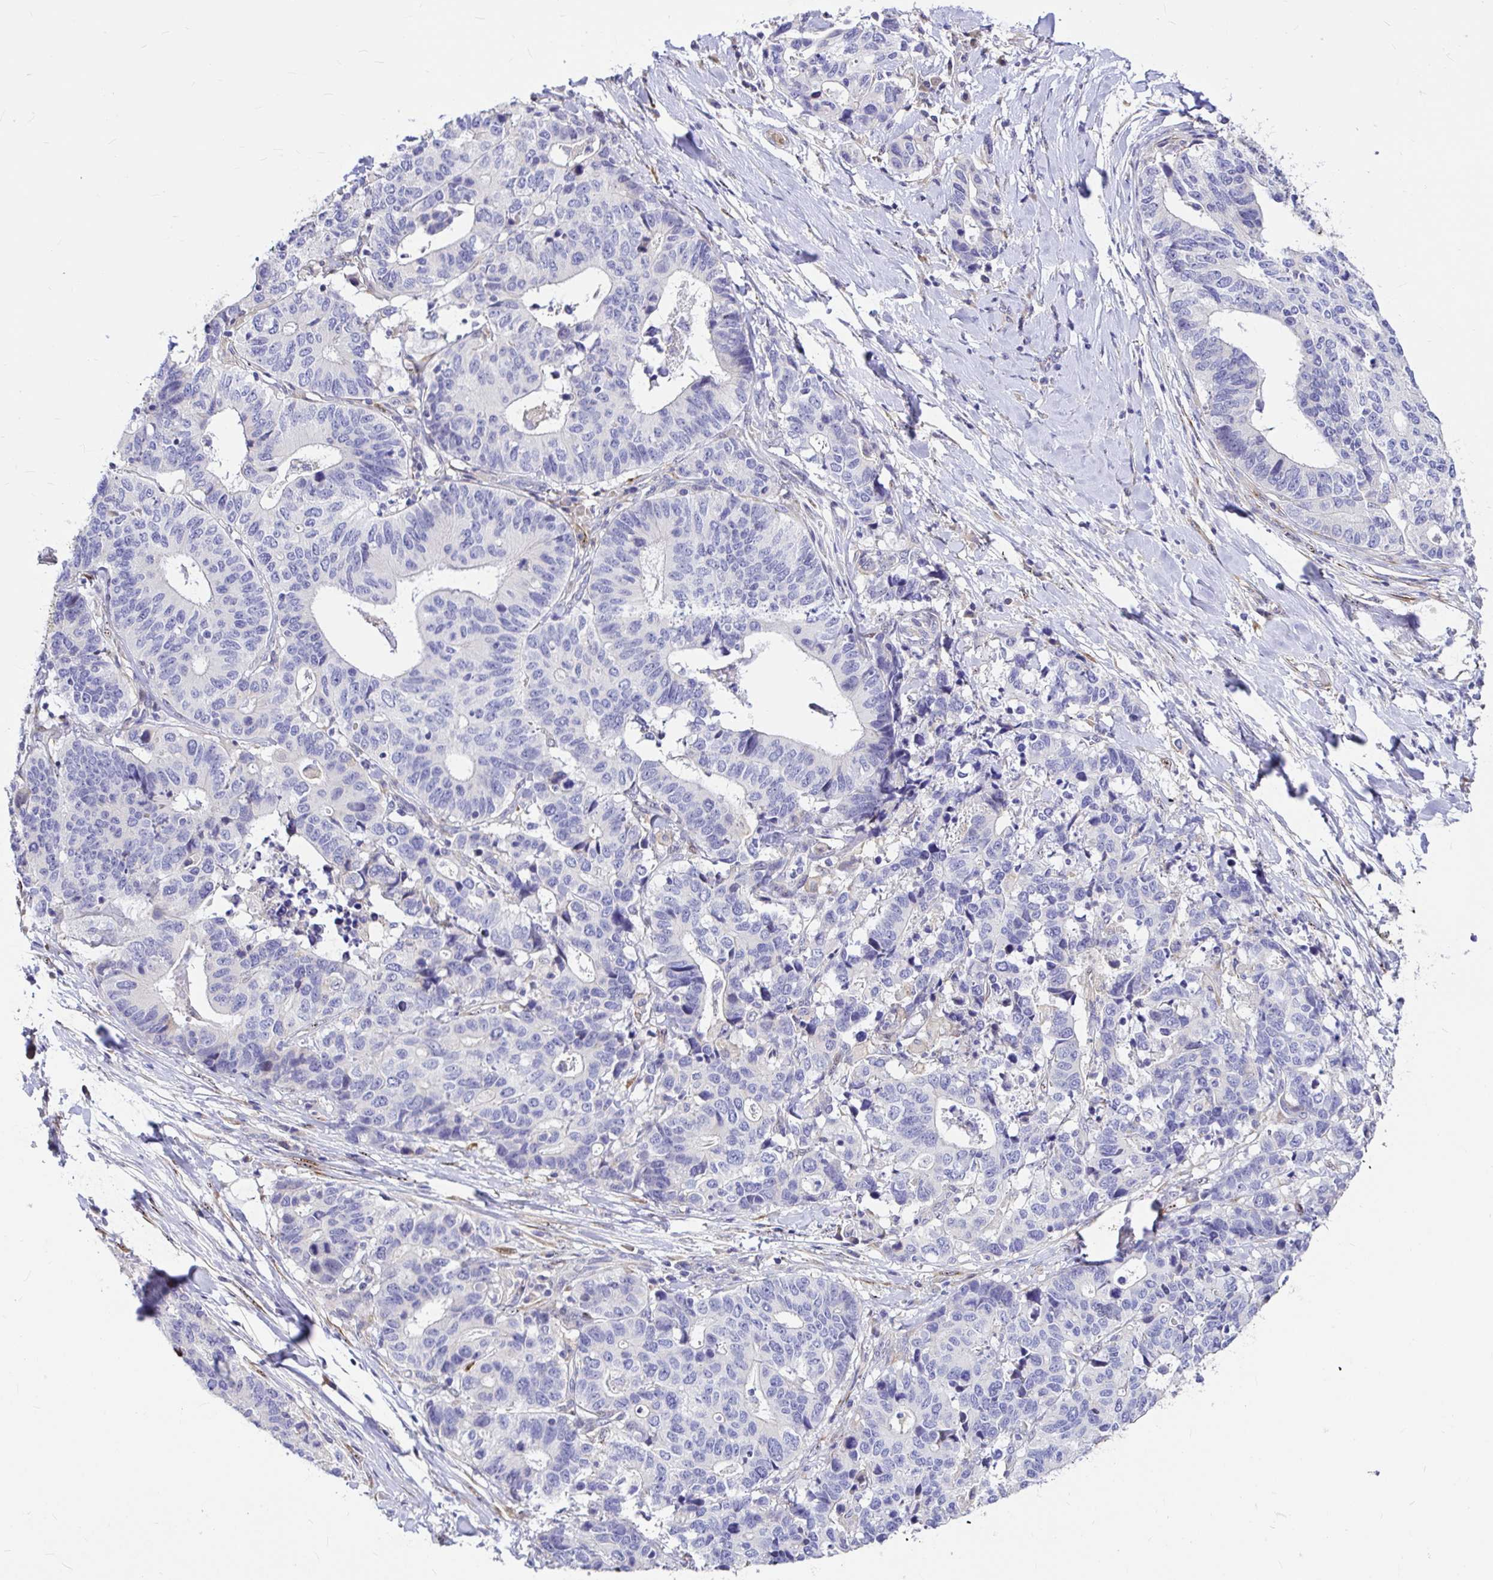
{"staining": {"intensity": "negative", "quantity": "none", "location": "none"}, "tissue": "stomach cancer", "cell_type": "Tumor cells", "image_type": "cancer", "snomed": [{"axis": "morphology", "description": "Adenocarcinoma, NOS"}, {"axis": "topography", "description": "Stomach, upper"}], "caption": "Human stomach cancer stained for a protein using immunohistochemistry (IHC) reveals no expression in tumor cells.", "gene": "GABBR2", "patient": {"sex": "female", "age": 67}}